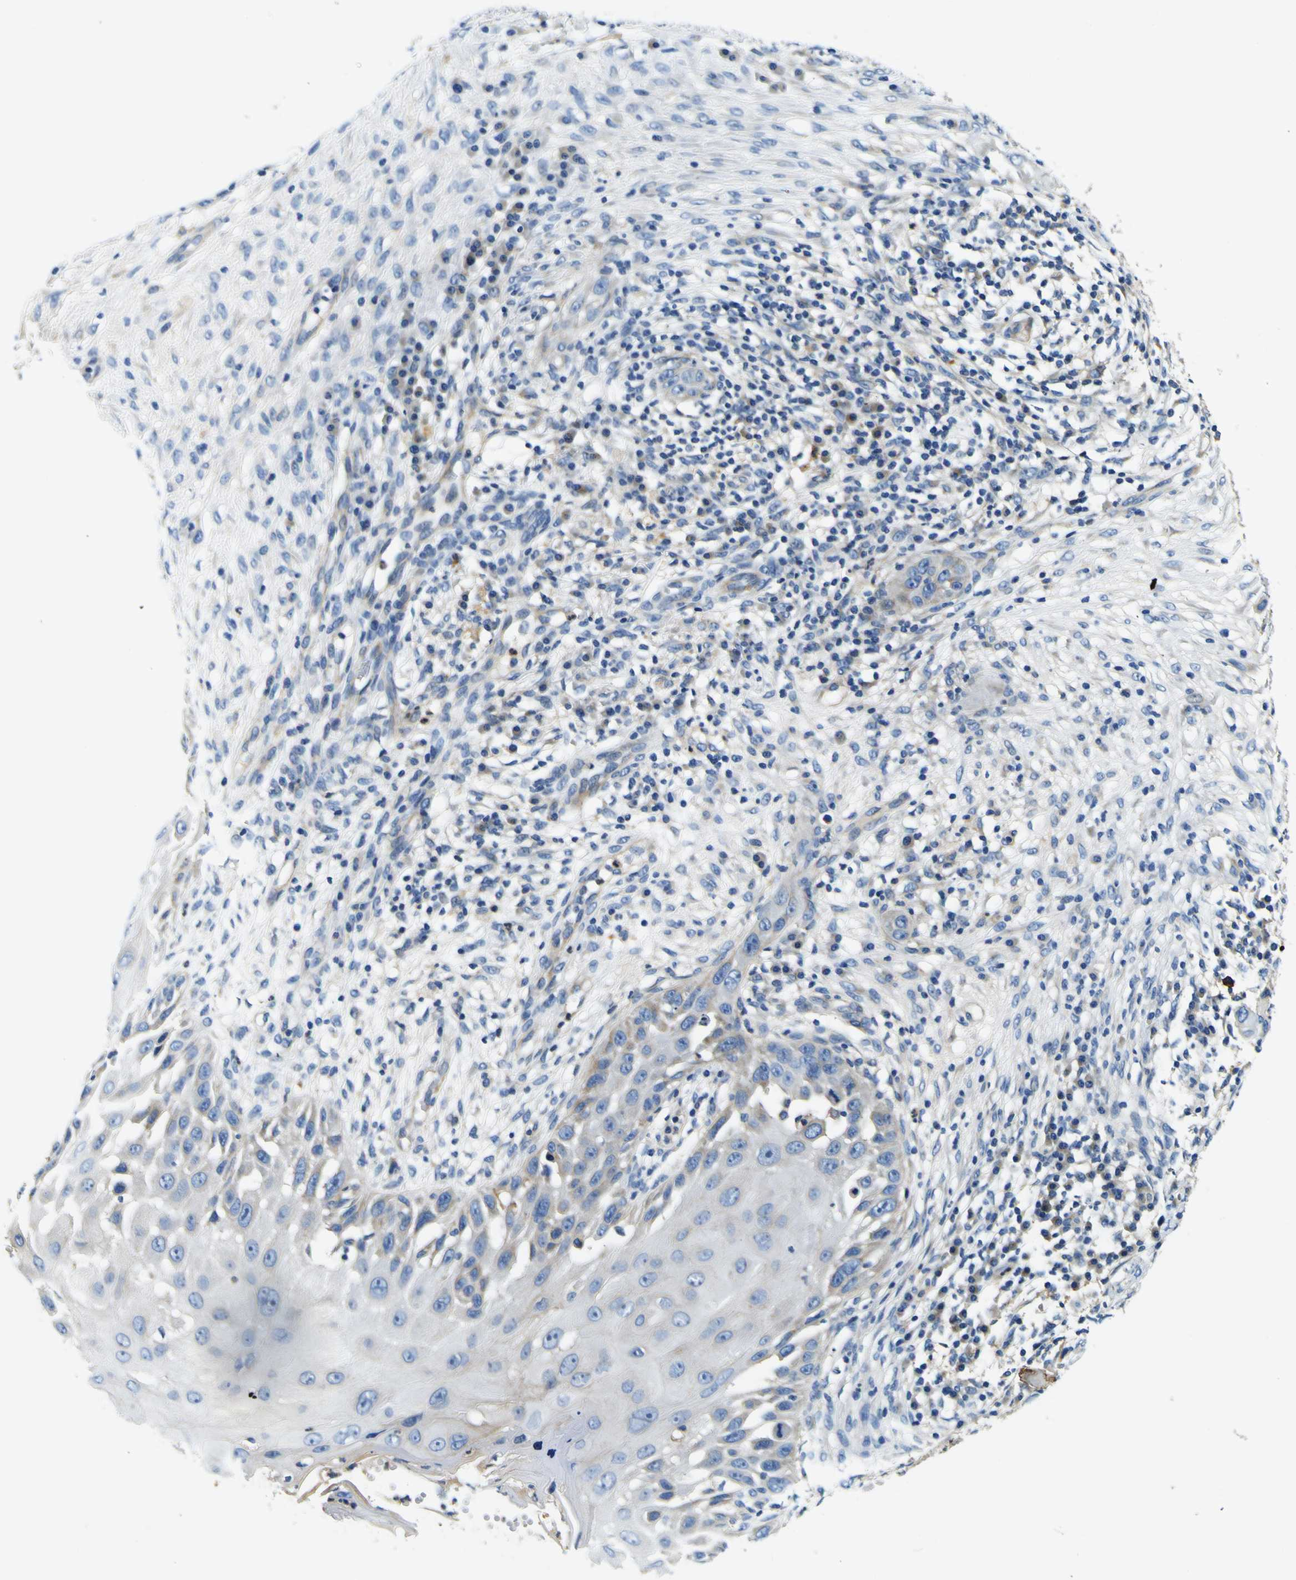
{"staining": {"intensity": "moderate", "quantity": "<25%", "location": "cytoplasmic/membranous"}, "tissue": "skin cancer", "cell_type": "Tumor cells", "image_type": "cancer", "snomed": [{"axis": "morphology", "description": "Squamous cell carcinoma, NOS"}, {"axis": "topography", "description": "Skin"}], "caption": "IHC of human skin squamous cell carcinoma shows low levels of moderate cytoplasmic/membranous expression in about <25% of tumor cells.", "gene": "CLSTN1", "patient": {"sex": "female", "age": 44}}